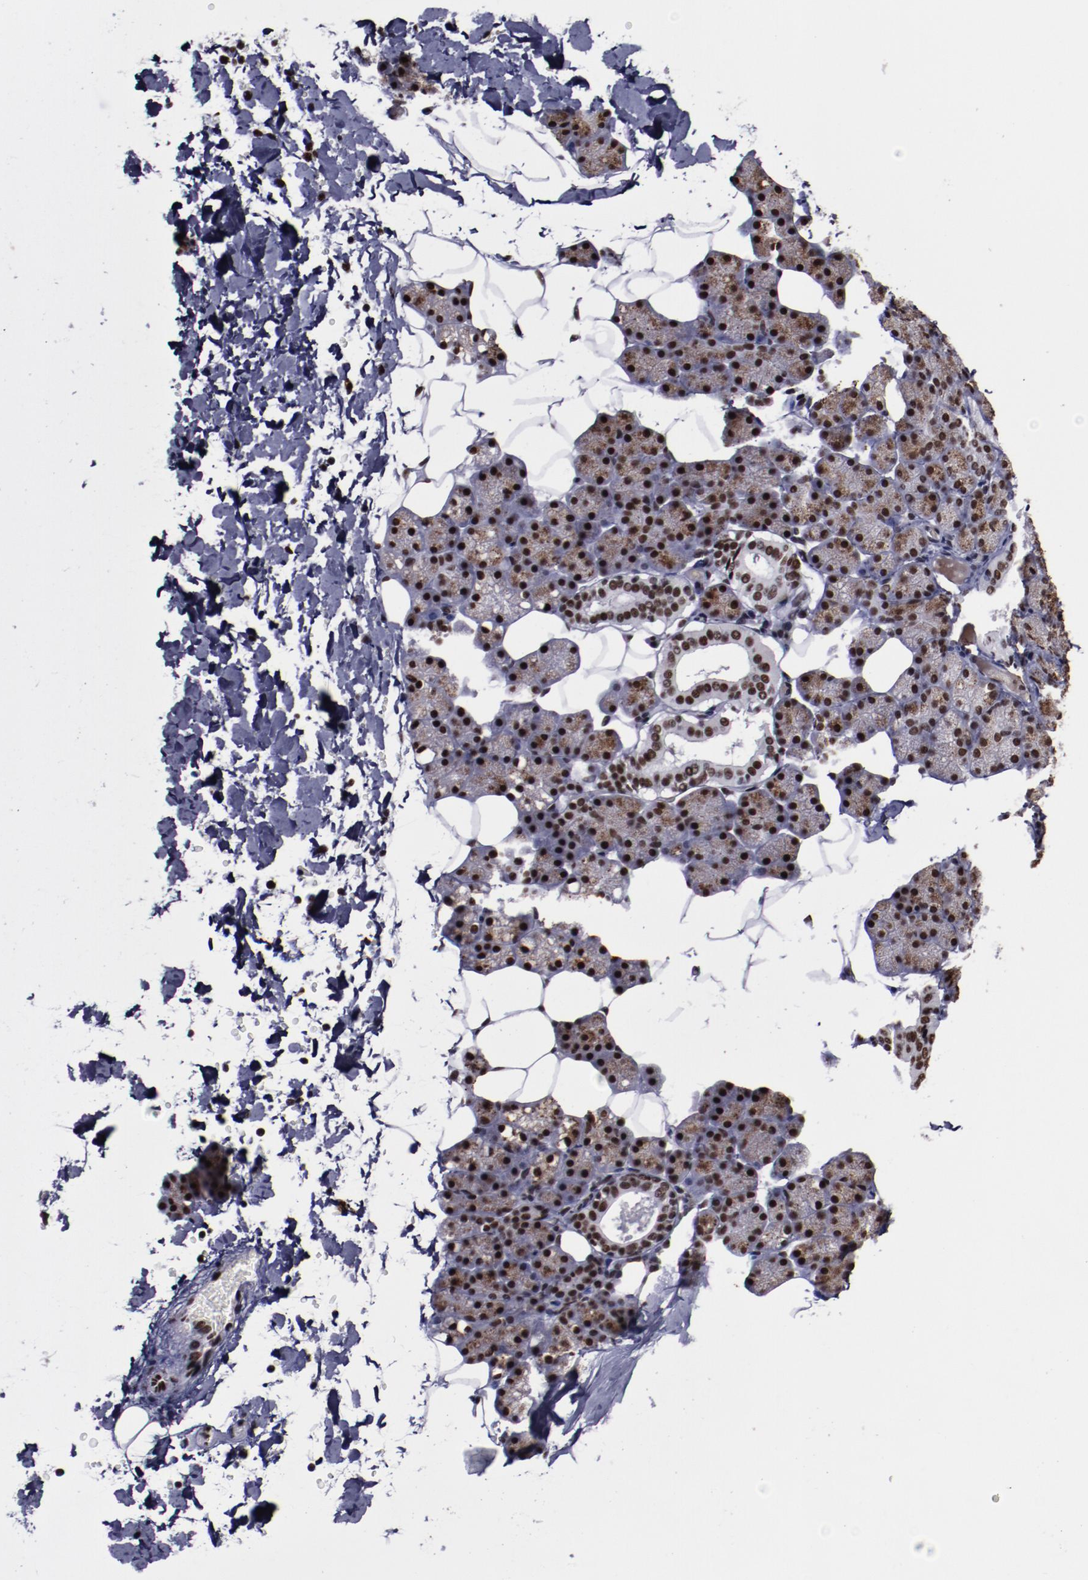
{"staining": {"intensity": "strong", "quantity": ">75%", "location": "cytoplasmic/membranous,nuclear"}, "tissue": "salivary gland", "cell_type": "Glandular cells", "image_type": "normal", "snomed": [{"axis": "morphology", "description": "Normal tissue, NOS"}, {"axis": "topography", "description": "Lymph node"}, {"axis": "topography", "description": "Salivary gland"}], "caption": "Human salivary gland stained with a brown dye reveals strong cytoplasmic/membranous,nuclear positive positivity in approximately >75% of glandular cells.", "gene": "ERH", "patient": {"sex": "male", "age": 8}}